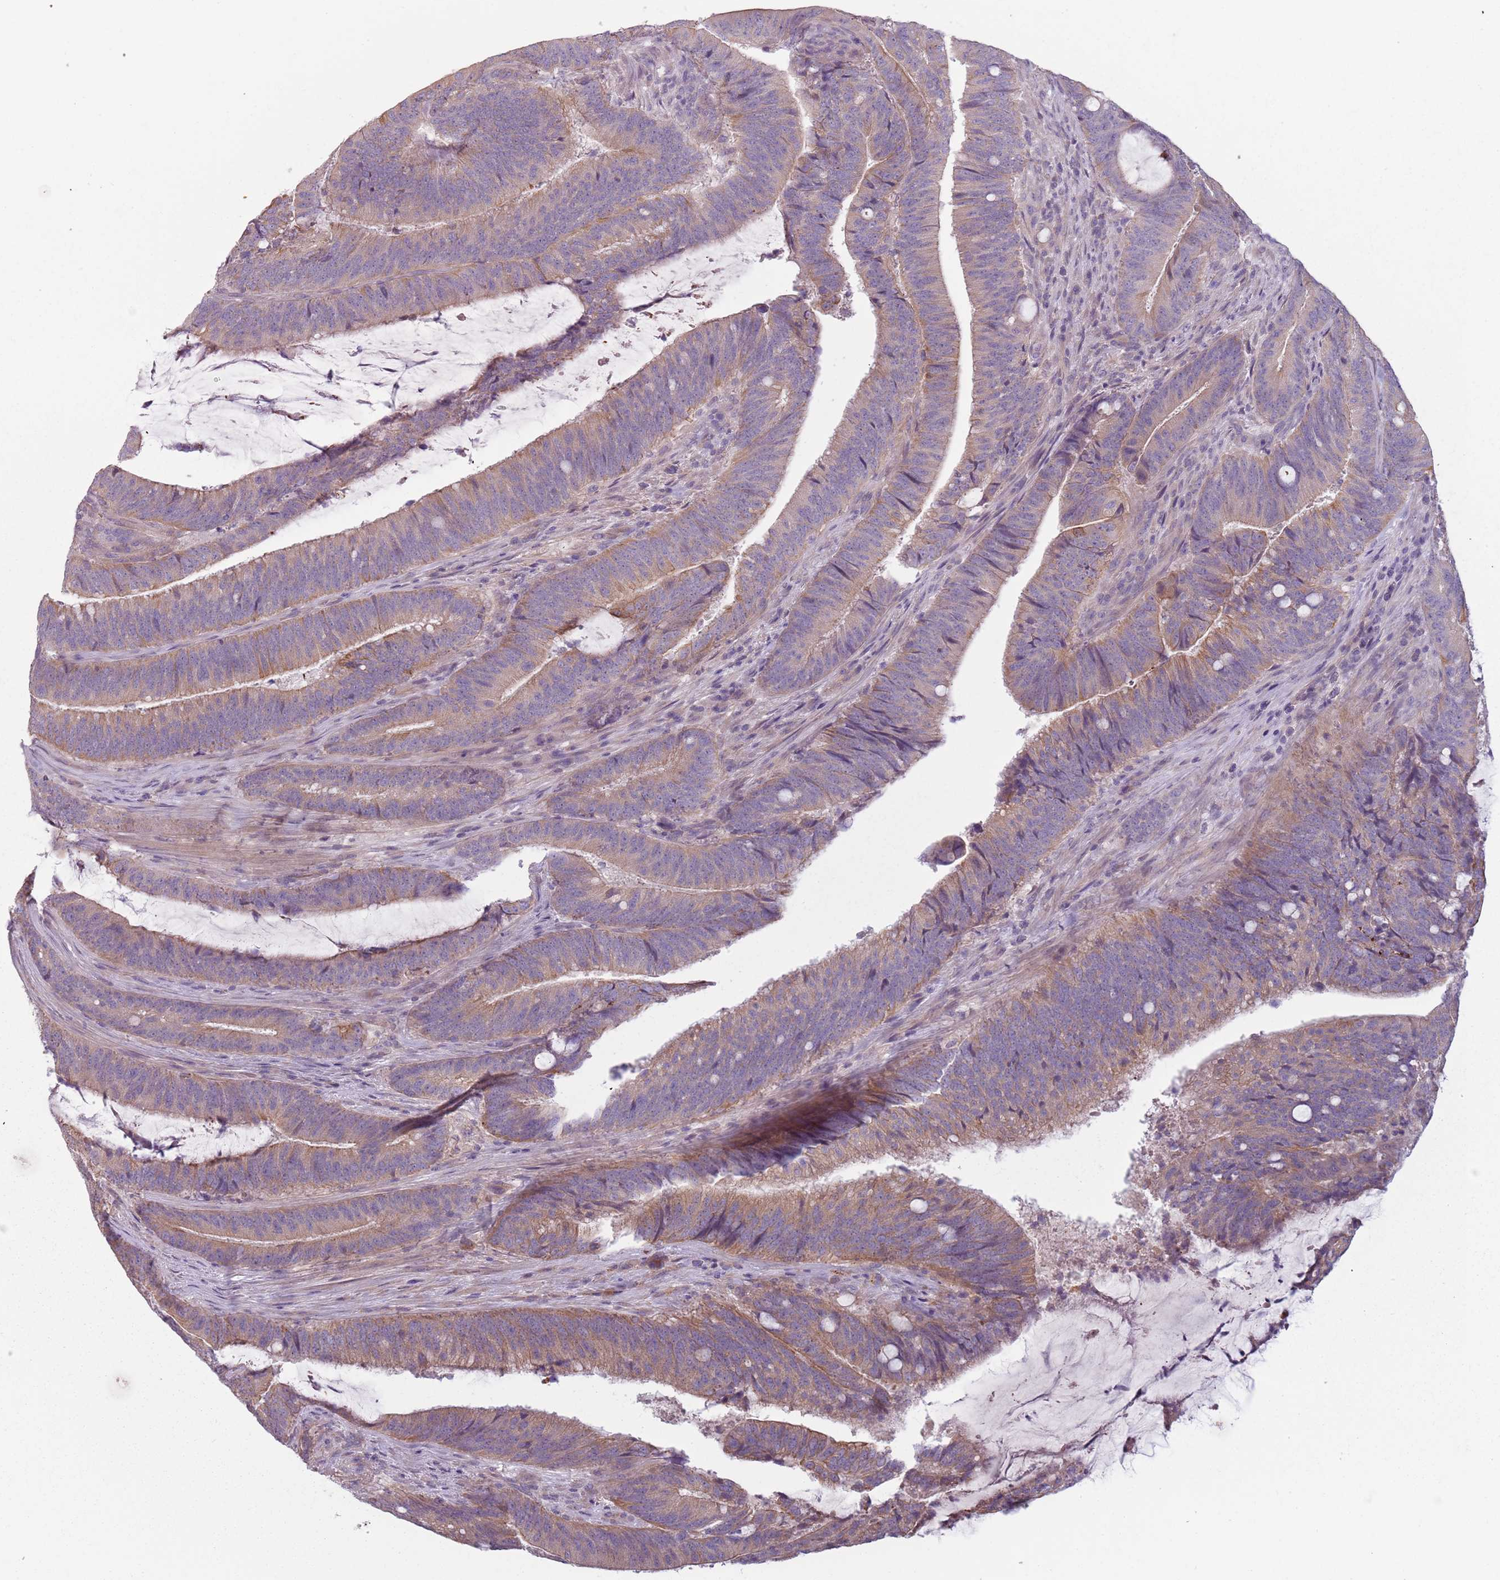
{"staining": {"intensity": "moderate", "quantity": "25%-75%", "location": "cytoplasmic/membranous"}, "tissue": "colorectal cancer", "cell_type": "Tumor cells", "image_type": "cancer", "snomed": [{"axis": "morphology", "description": "Adenocarcinoma, NOS"}, {"axis": "topography", "description": "Colon"}], "caption": "The immunohistochemical stain shows moderate cytoplasmic/membranous positivity in tumor cells of colorectal cancer (adenocarcinoma) tissue. (DAB = brown stain, brightfield microscopy at high magnification).", "gene": "TLCD2", "patient": {"sex": "female", "age": 43}}